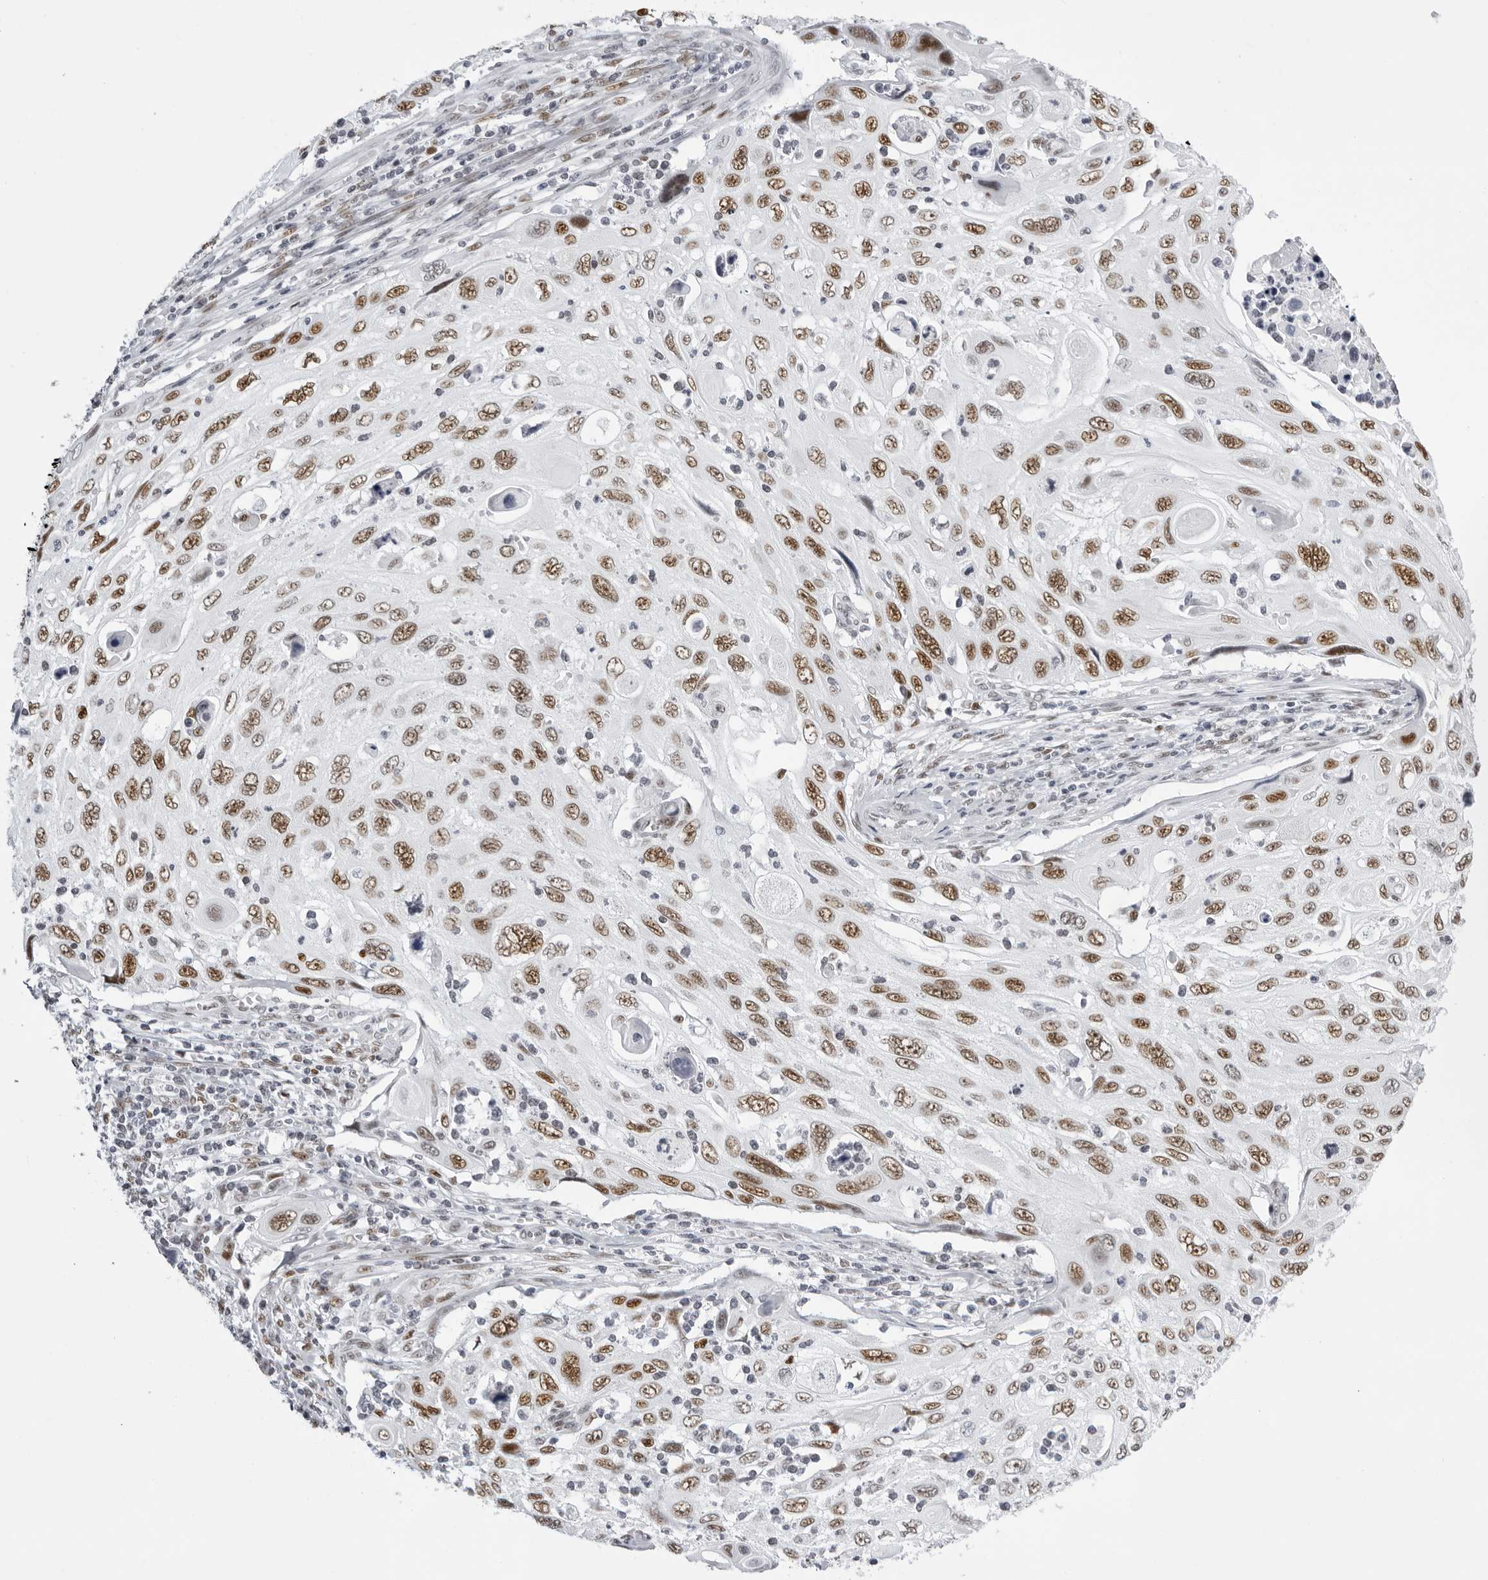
{"staining": {"intensity": "strong", "quantity": ">75%", "location": "nuclear"}, "tissue": "cervical cancer", "cell_type": "Tumor cells", "image_type": "cancer", "snomed": [{"axis": "morphology", "description": "Squamous cell carcinoma, NOS"}, {"axis": "topography", "description": "Cervix"}], "caption": "Protein expression by IHC demonstrates strong nuclear positivity in approximately >75% of tumor cells in cervical squamous cell carcinoma. The staining was performed using DAB (3,3'-diaminobenzidine), with brown indicating positive protein expression. Nuclei are stained blue with hematoxylin.", "gene": "IRF2BP2", "patient": {"sex": "female", "age": 70}}